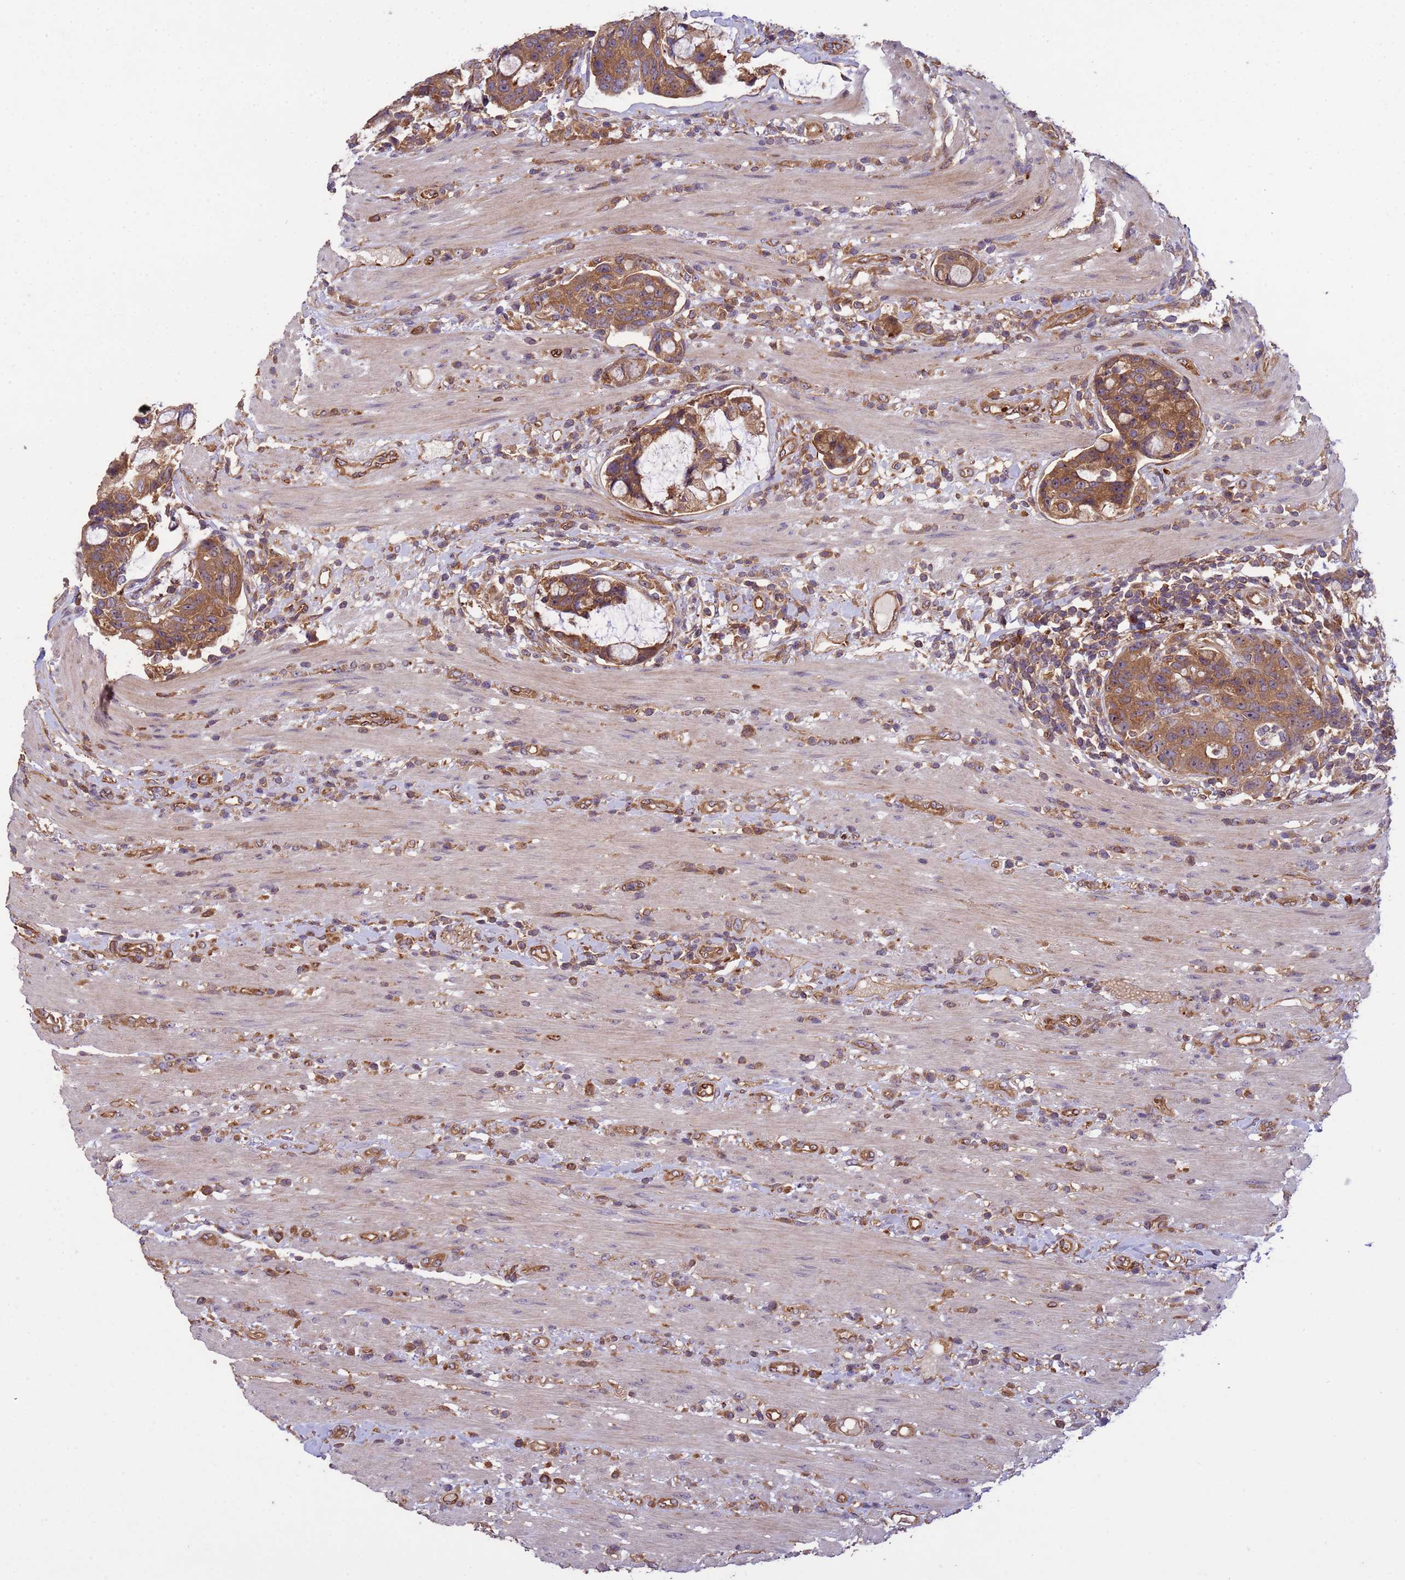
{"staining": {"intensity": "moderate", "quantity": ">75%", "location": "cytoplasmic/membranous"}, "tissue": "colorectal cancer", "cell_type": "Tumor cells", "image_type": "cancer", "snomed": [{"axis": "morphology", "description": "Adenocarcinoma, NOS"}, {"axis": "topography", "description": "Colon"}], "caption": "Brown immunohistochemical staining in colorectal cancer demonstrates moderate cytoplasmic/membranous positivity in about >75% of tumor cells.", "gene": "RAB10", "patient": {"sex": "female", "age": 82}}